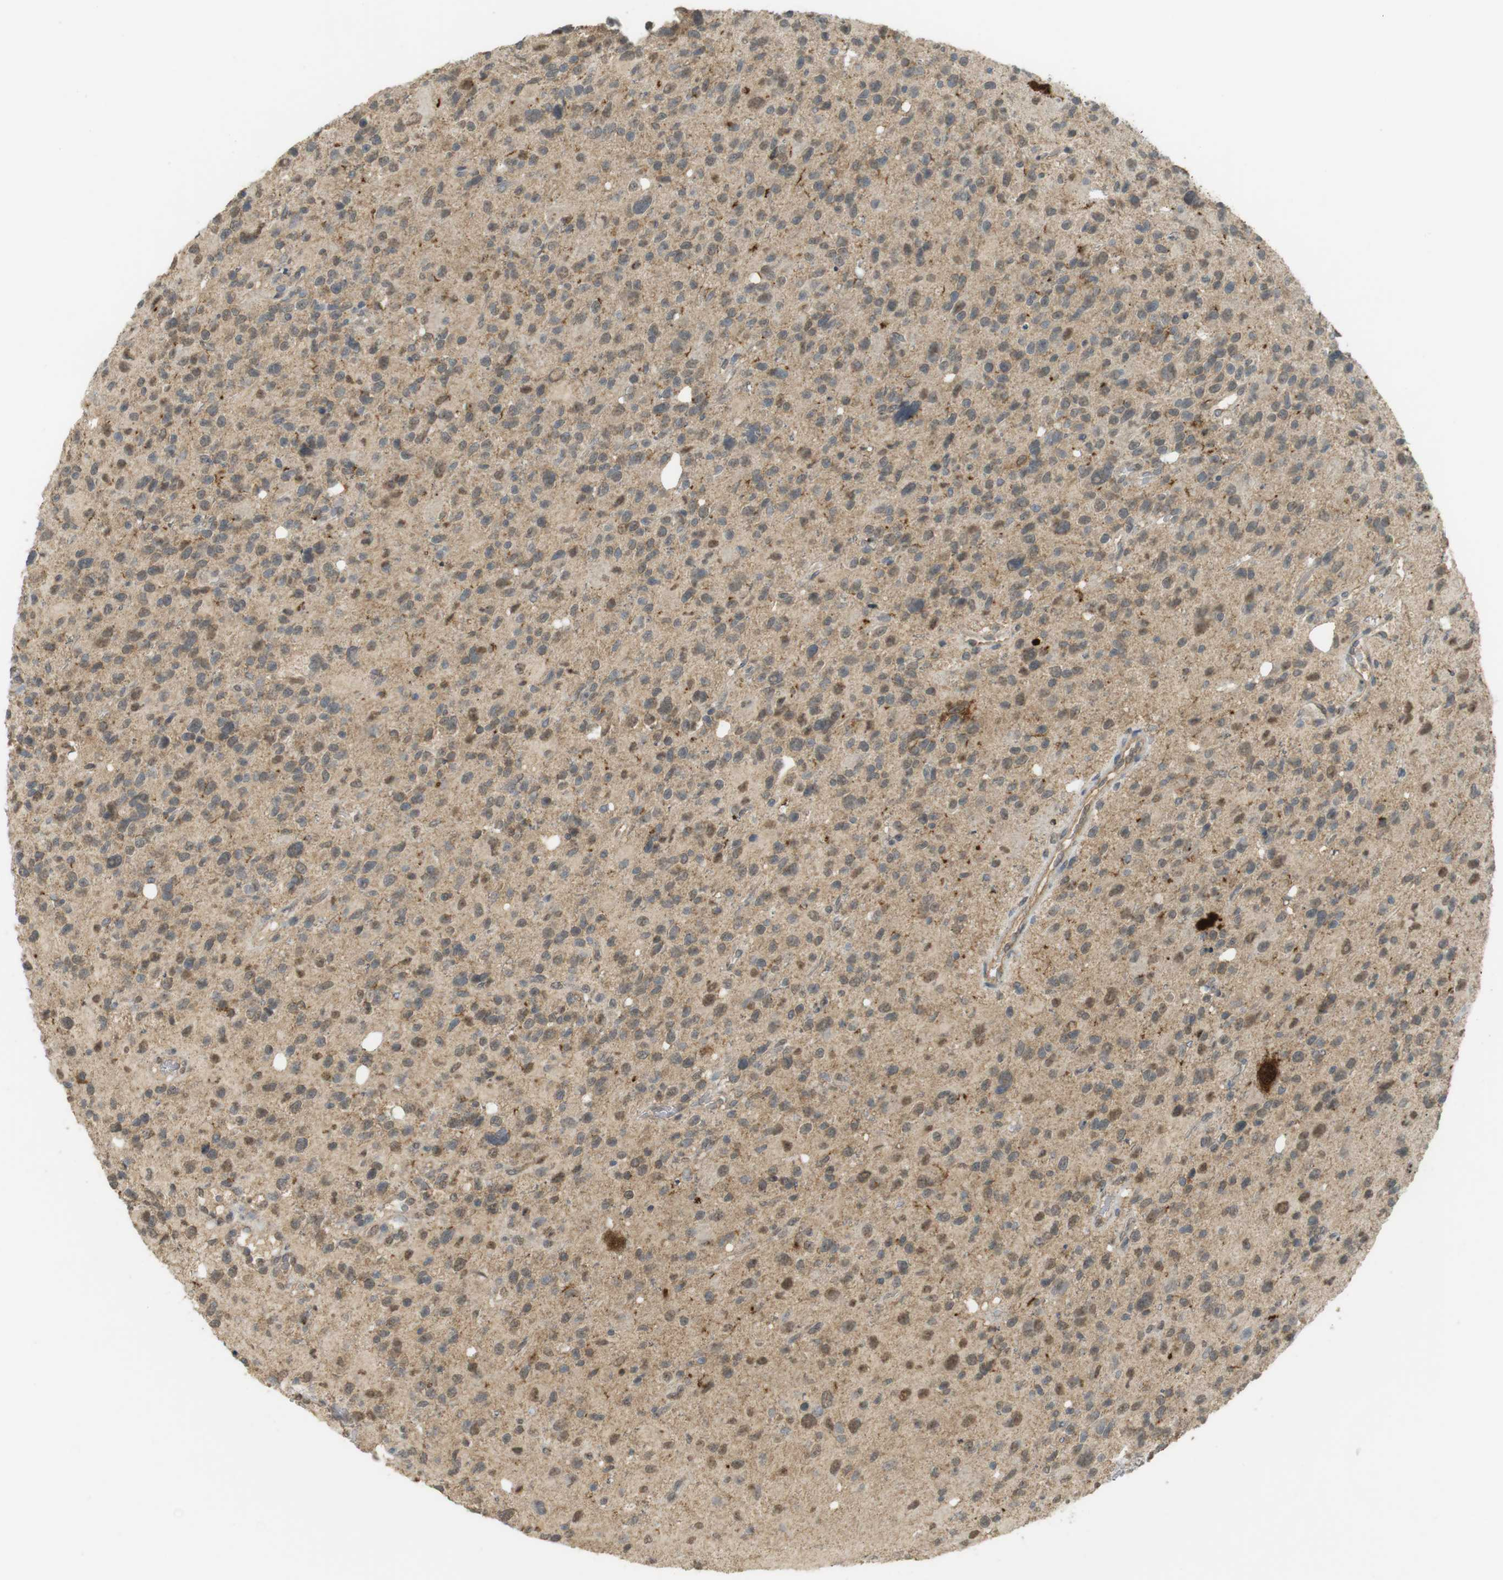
{"staining": {"intensity": "moderate", "quantity": "25%-75%", "location": "cytoplasmic/membranous,nuclear"}, "tissue": "glioma", "cell_type": "Tumor cells", "image_type": "cancer", "snomed": [{"axis": "morphology", "description": "Glioma, malignant, High grade"}, {"axis": "topography", "description": "Brain"}], "caption": "This is a histology image of IHC staining of glioma, which shows moderate expression in the cytoplasmic/membranous and nuclear of tumor cells.", "gene": "TTK", "patient": {"sex": "male", "age": 48}}